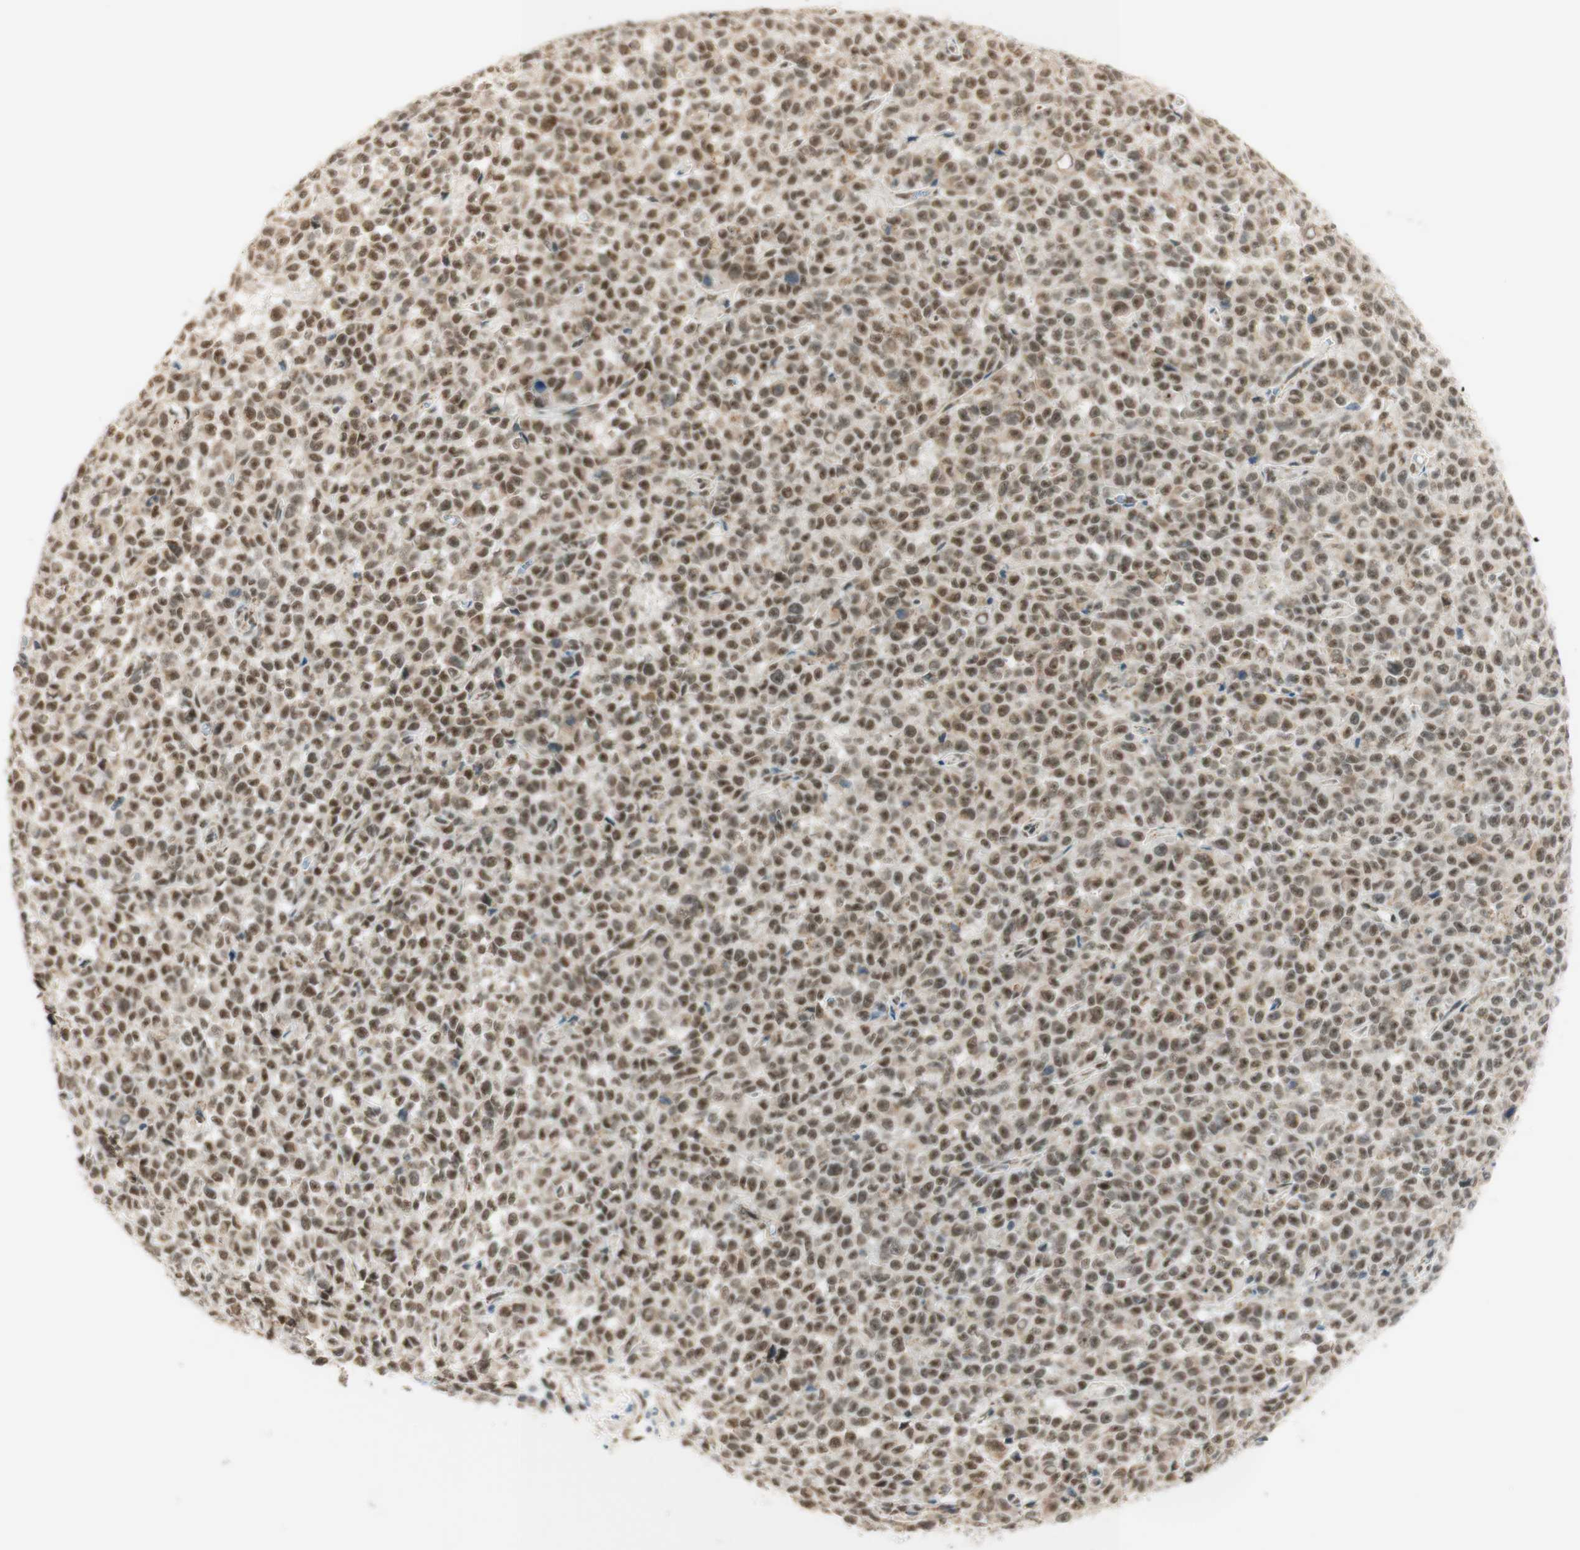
{"staining": {"intensity": "moderate", "quantity": ">75%", "location": "nuclear"}, "tissue": "melanoma", "cell_type": "Tumor cells", "image_type": "cancer", "snomed": [{"axis": "morphology", "description": "Malignant melanoma, NOS"}, {"axis": "topography", "description": "Skin"}], "caption": "An immunohistochemistry image of neoplastic tissue is shown. Protein staining in brown highlights moderate nuclear positivity in melanoma within tumor cells.", "gene": "ZNF782", "patient": {"sex": "female", "age": 82}}